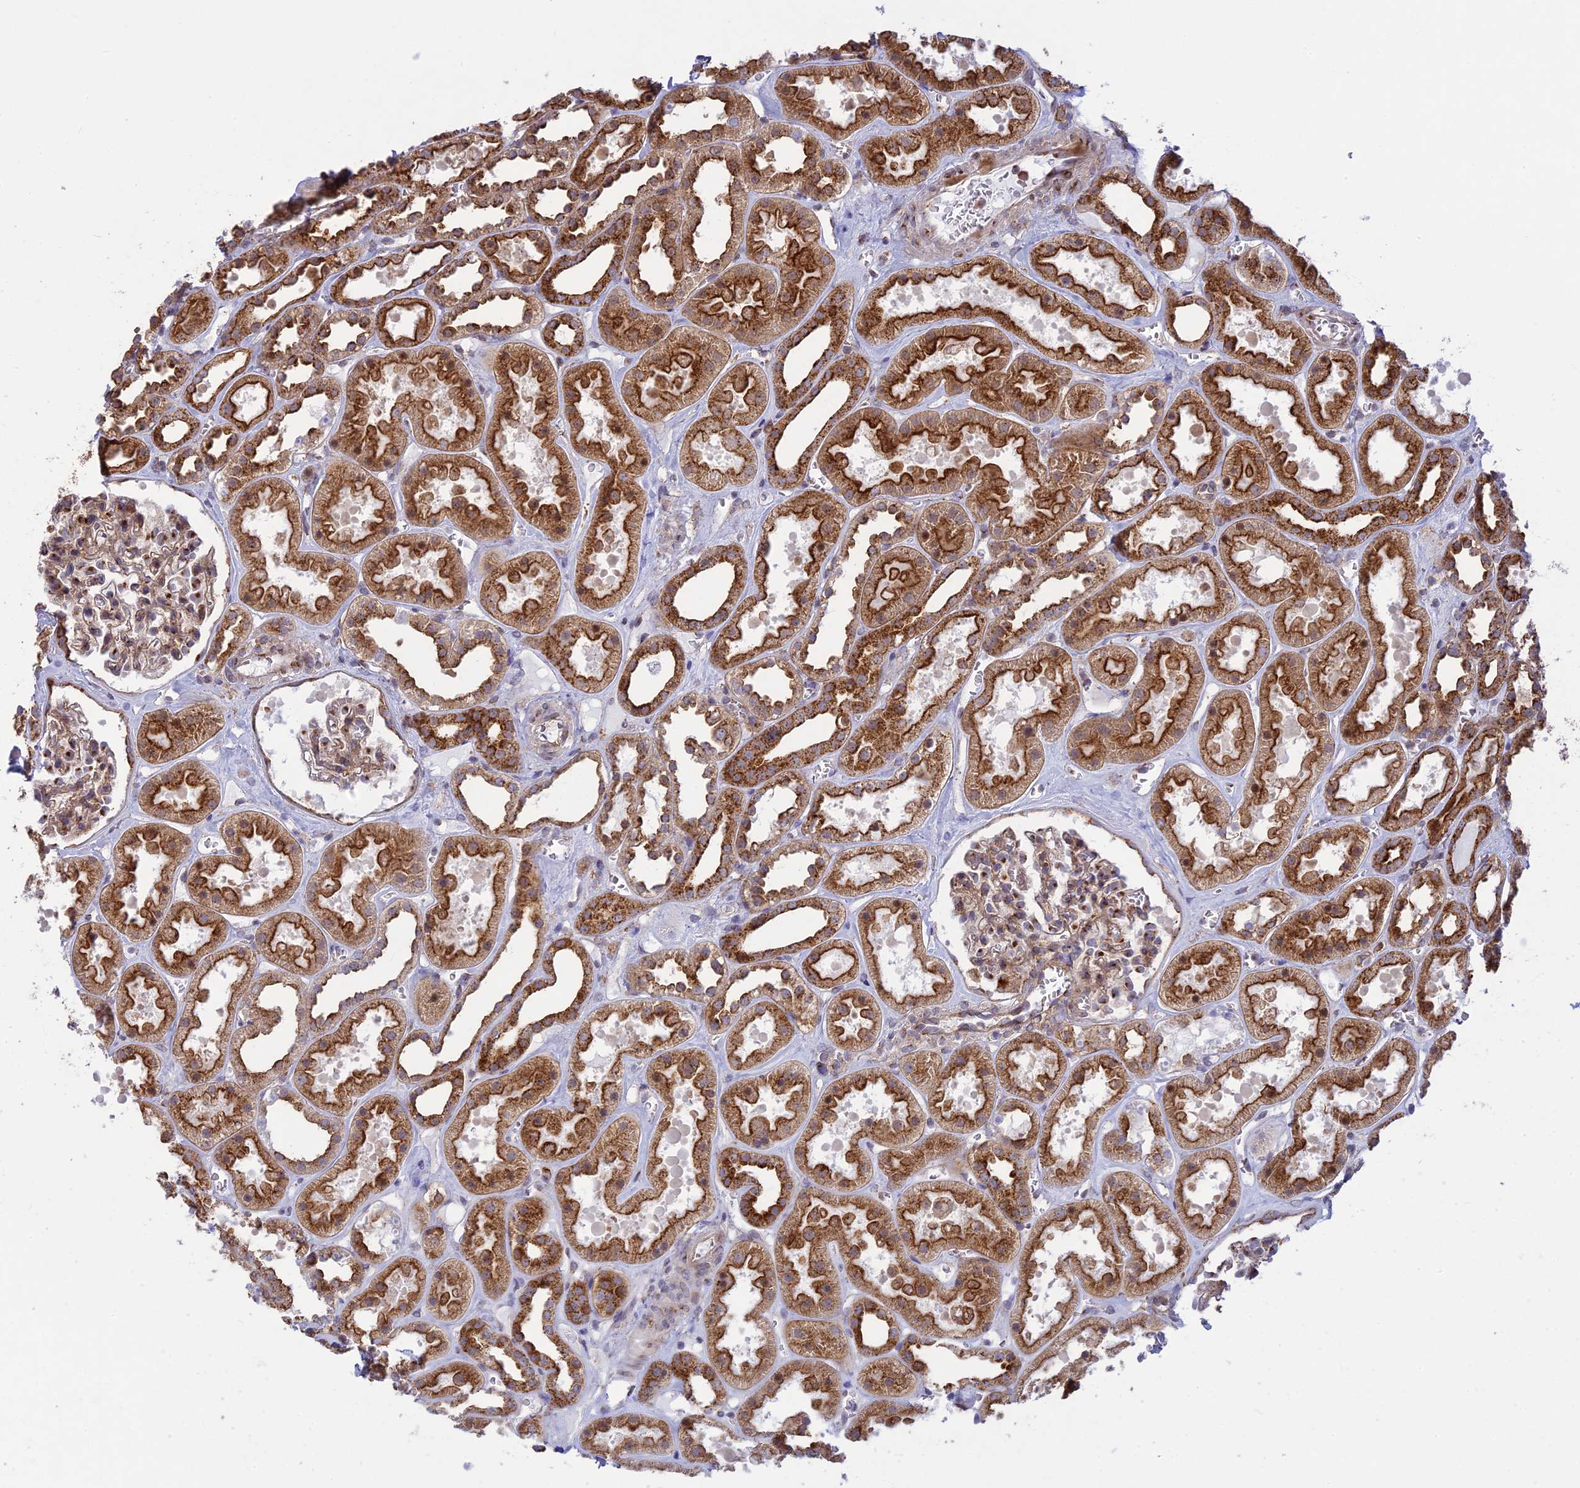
{"staining": {"intensity": "moderate", "quantity": "25%-75%", "location": "cytoplasmic/membranous"}, "tissue": "kidney", "cell_type": "Cells in glomeruli", "image_type": "normal", "snomed": [{"axis": "morphology", "description": "Normal tissue, NOS"}, {"axis": "topography", "description": "Kidney"}], "caption": "Human kidney stained for a protein (brown) shows moderate cytoplasmic/membranous positive expression in approximately 25%-75% of cells in glomeruli.", "gene": "CLINT1", "patient": {"sex": "female", "age": 41}}